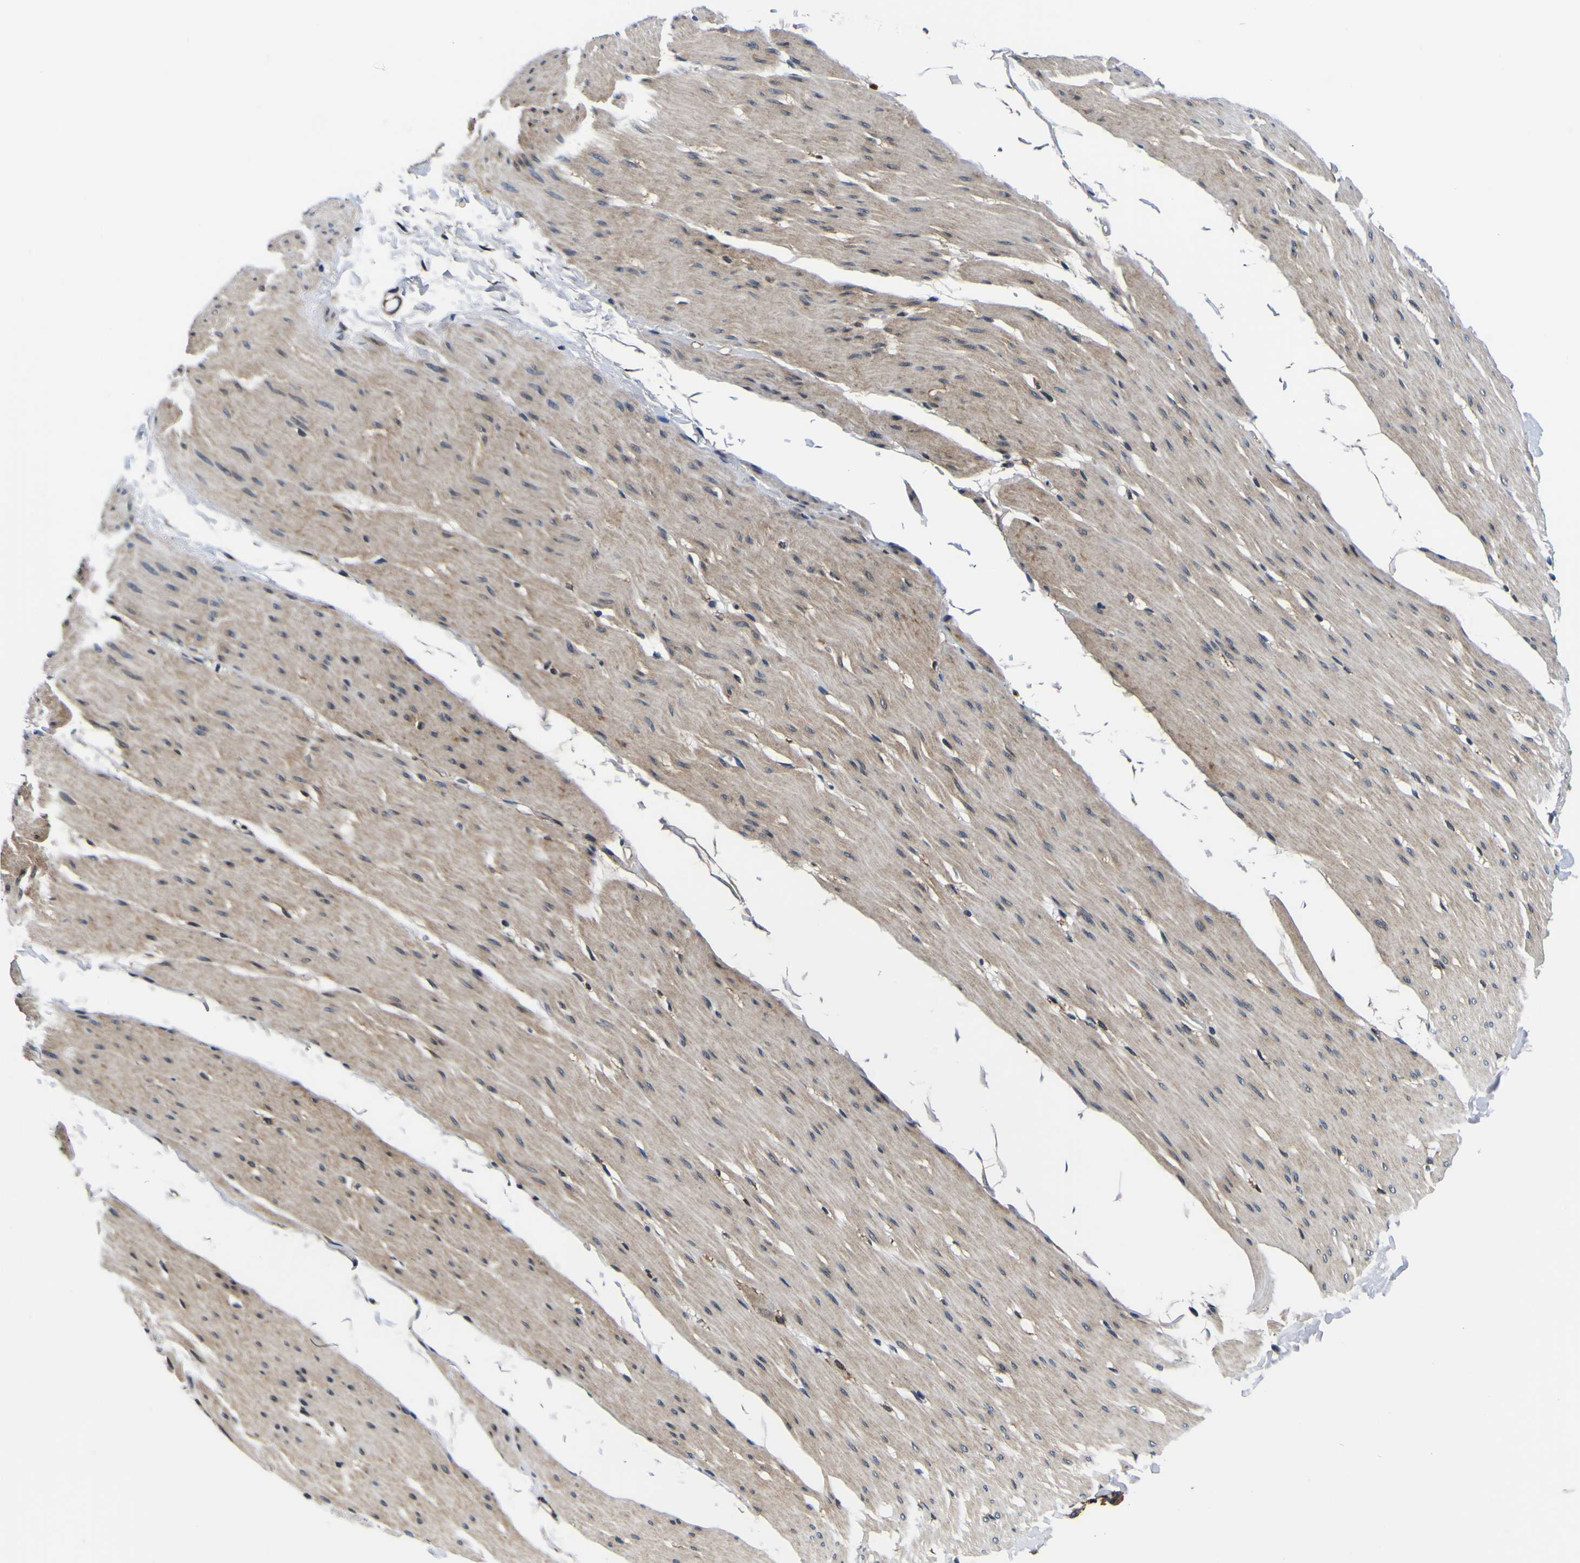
{"staining": {"intensity": "weak", "quantity": ">75%", "location": "cytoplasmic/membranous"}, "tissue": "smooth muscle", "cell_type": "Smooth muscle cells", "image_type": "normal", "snomed": [{"axis": "morphology", "description": "Normal tissue, NOS"}, {"axis": "topography", "description": "Smooth muscle"}, {"axis": "topography", "description": "Colon"}], "caption": "Brown immunohistochemical staining in unremarkable smooth muscle exhibits weak cytoplasmic/membranous expression in approximately >75% of smooth muscle cells. The protein of interest is shown in brown color, while the nuclei are stained blue.", "gene": "POSTN", "patient": {"sex": "male", "age": 67}}